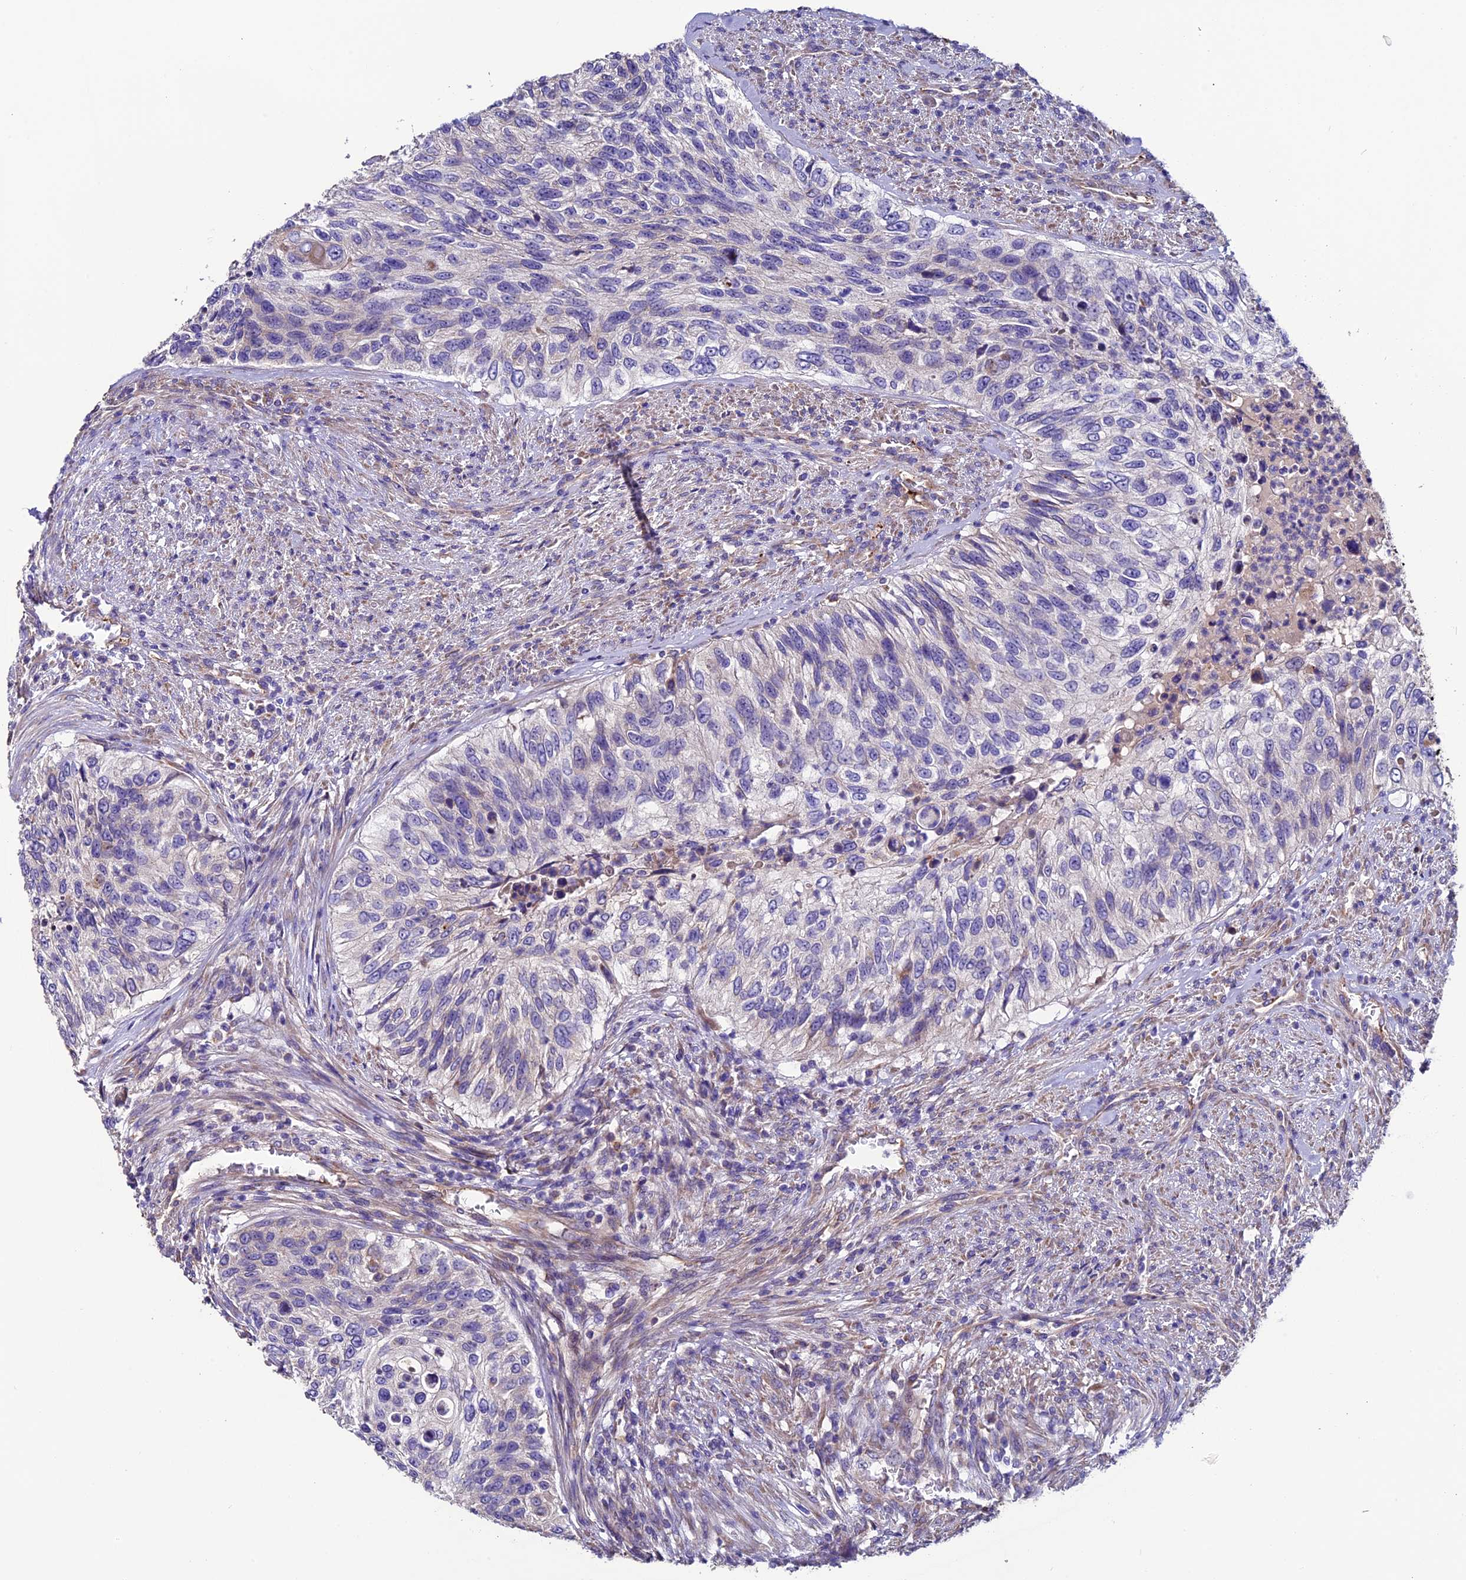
{"staining": {"intensity": "negative", "quantity": "none", "location": "none"}, "tissue": "urothelial cancer", "cell_type": "Tumor cells", "image_type": "cancer", "snomed": [{"axis": "morphology", "description": "Urothelial carcinoma, High grade"}, {"axis": "topography", "description": "Urinary bladder"}], "caption": "Tumor cells show no significant positivity in urothelial cancer. (DAB immunohistochemistry (IHC) visualized using brightfield microscopy, high magnification).", "gene": "CLN5", "patient": {"sex": "female", "age": 60}}